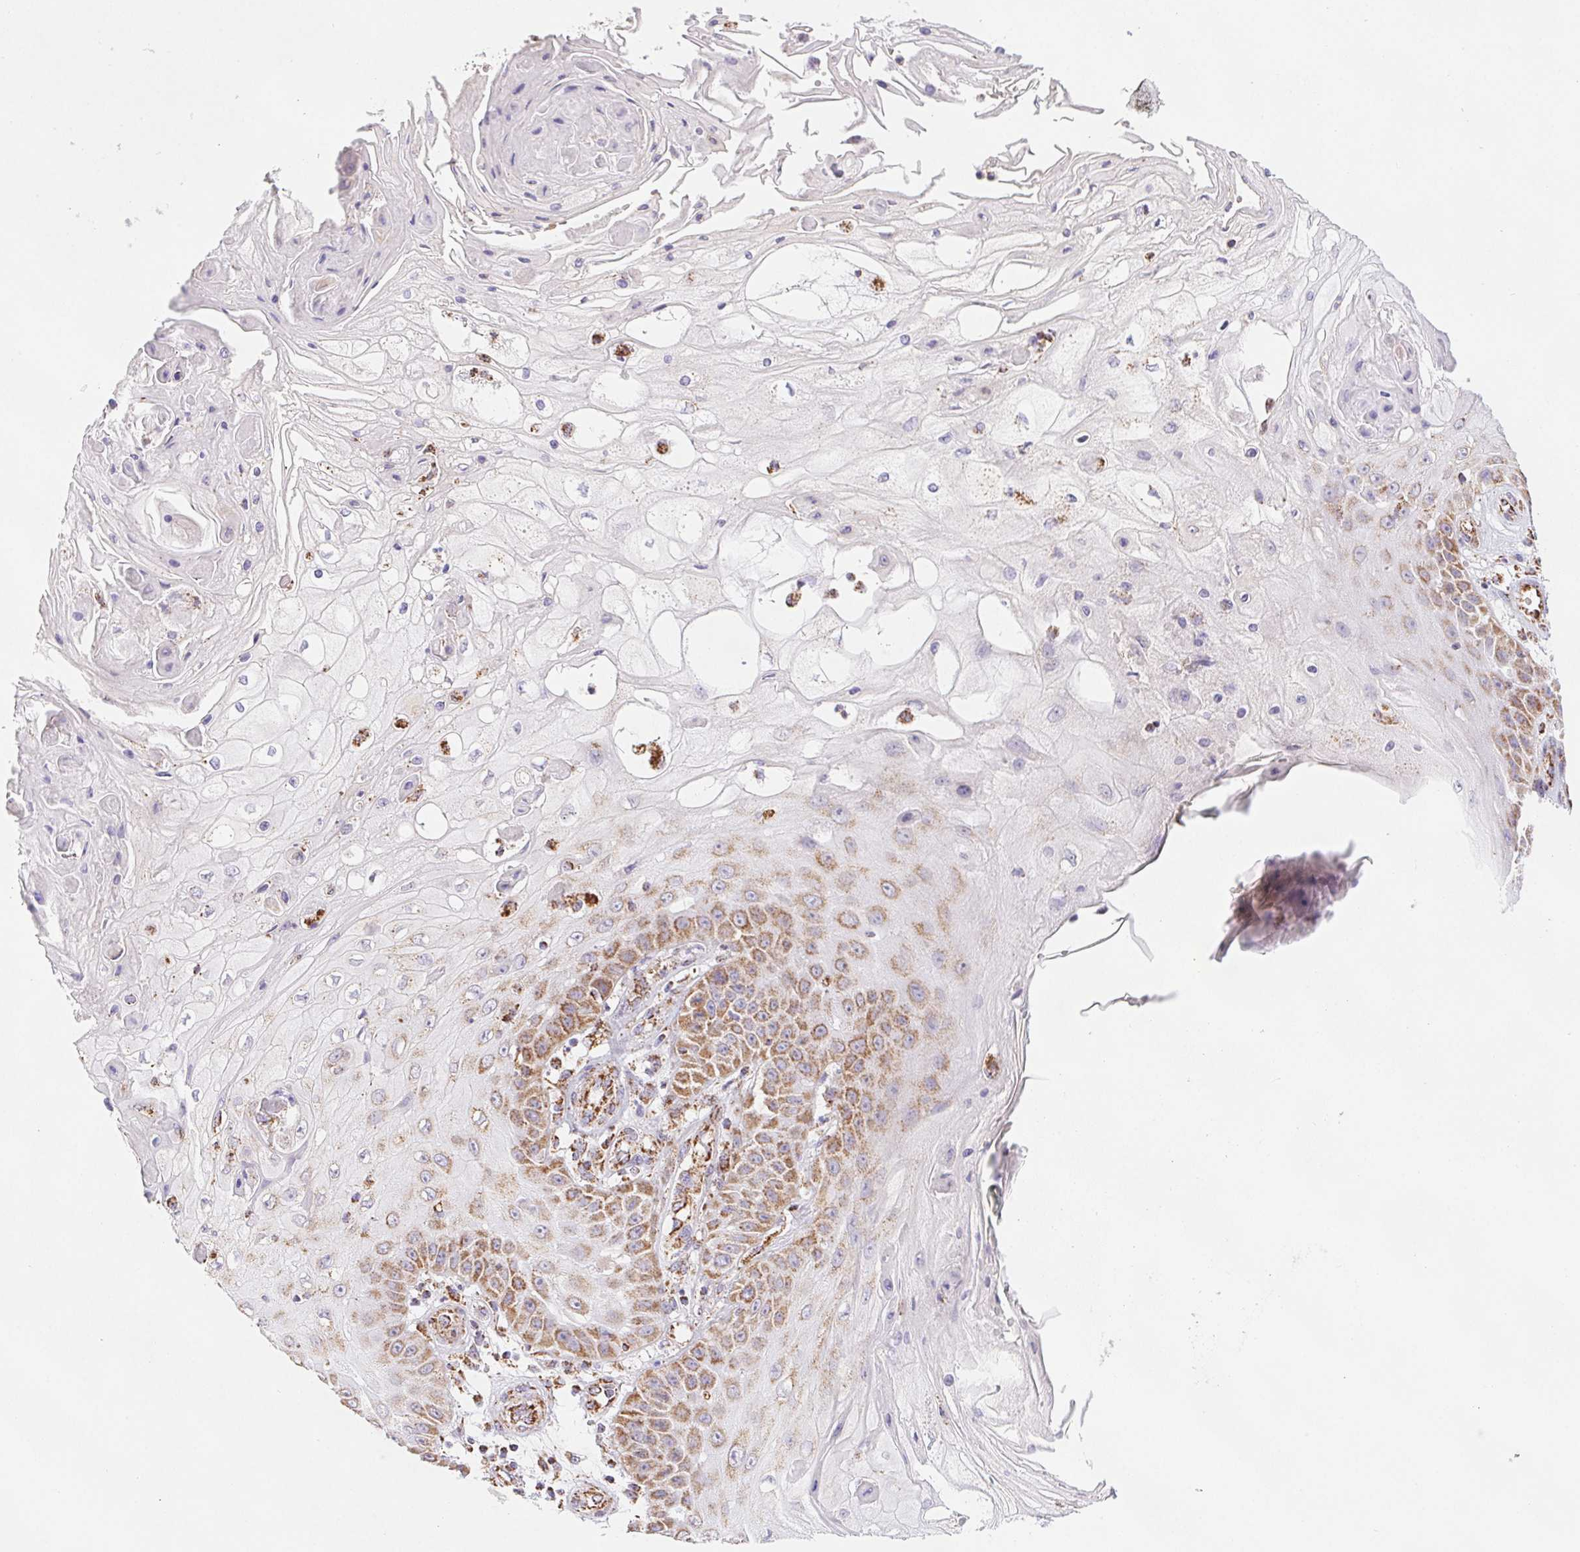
{"staining": {"intensity": "moderate", "quantity": "25%-75%", "location": "cytoplasmic/membranous"}, "tissue": "skin cancer", "cell_type": "Tumor cells", "image_type": "cancer", "snomed": [{"axis": "morphology", "description": "Squamous cell carcinoma, NOS"}, {"axis": "topography", "description": "Skin"}], "caption": "High-power microscopy captured an immunohistochemistry (IHC) micrograph of squamous cell carcinoma (skin), revealing moderate cytoplasmic/membranous expression in about 25%-75% of tumor cells.", "gene": "NIPSNAP2", "patient": {"sex": "male", "age": 70}}